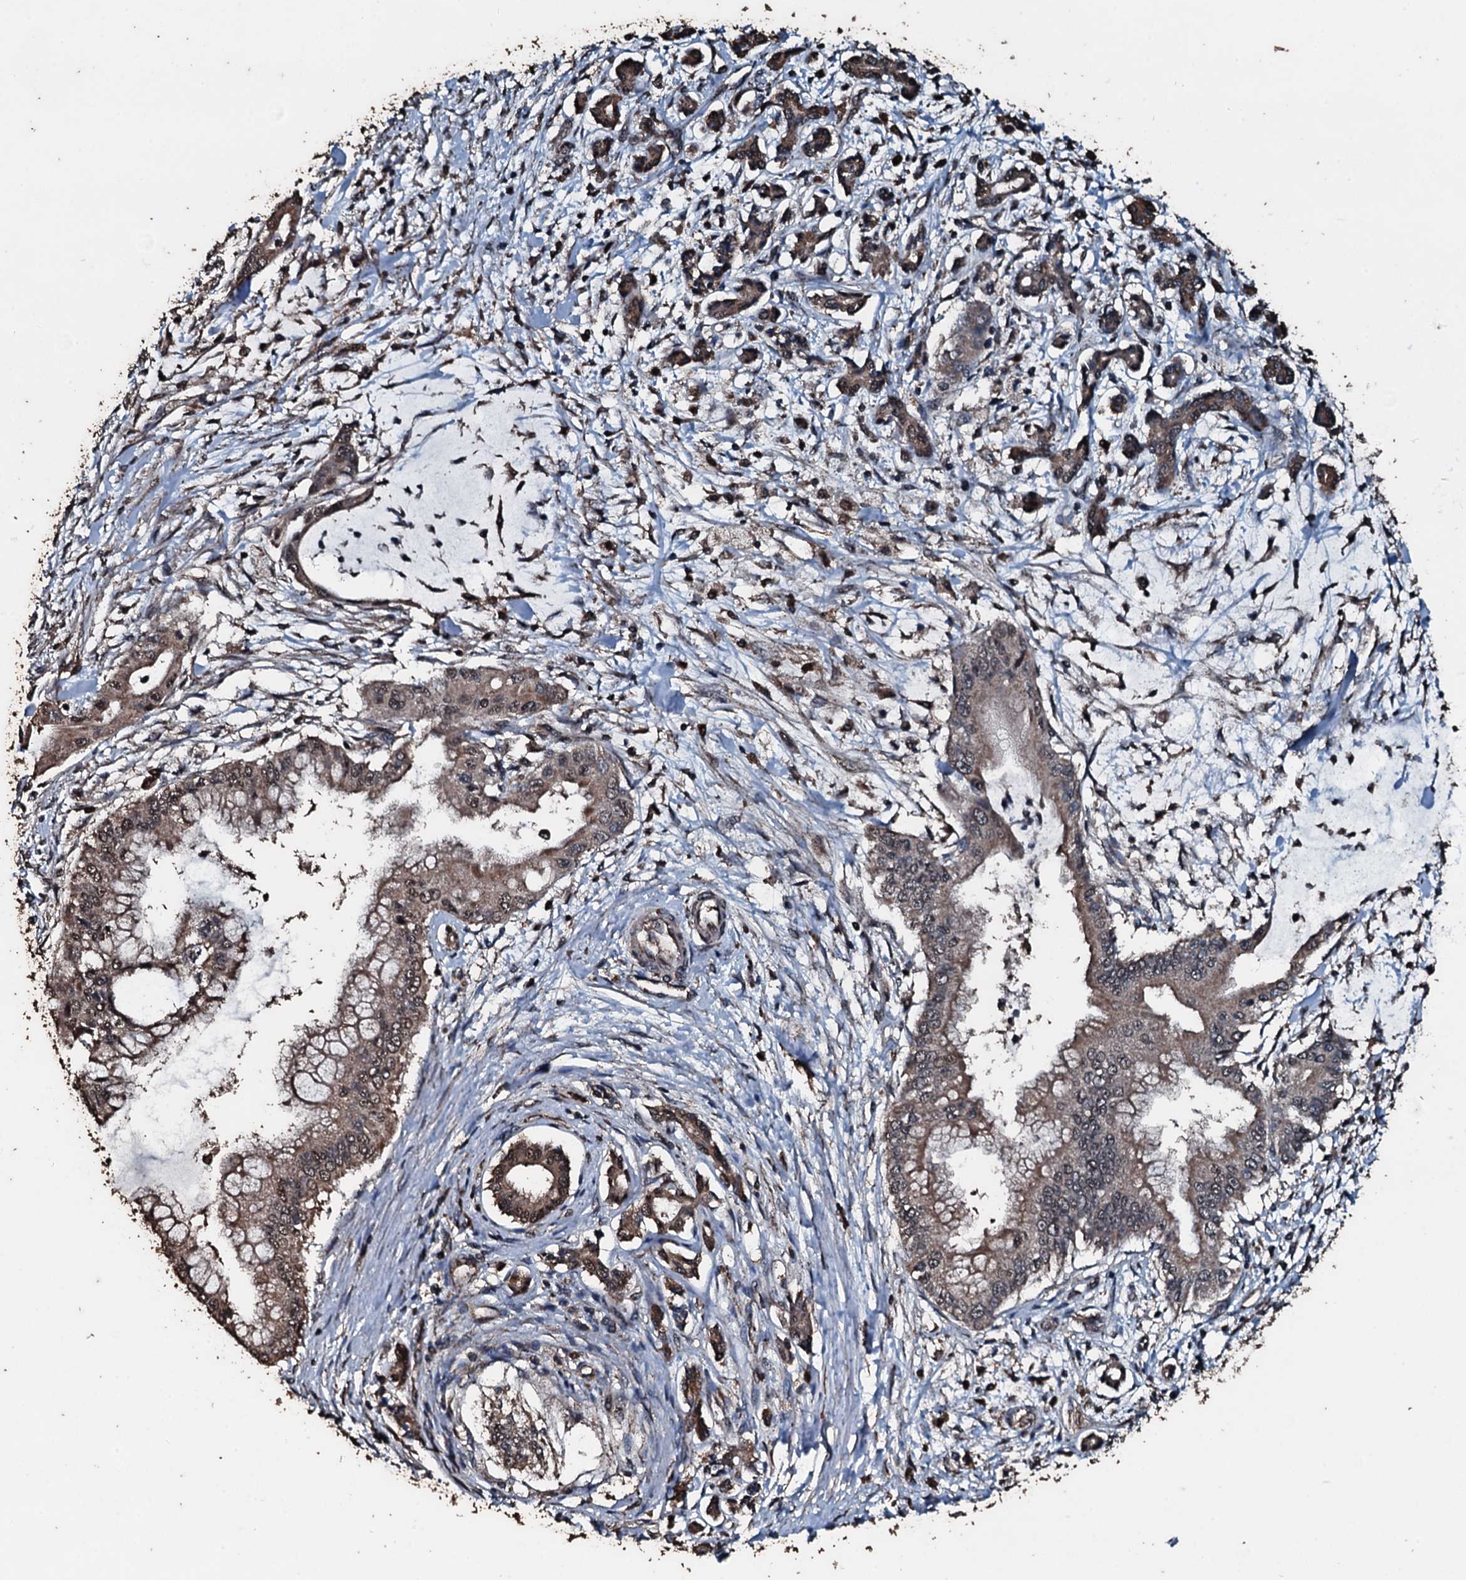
{"staining": {"intensity": "weak", "quantity": ">75%", "location": "cytoplasmic/membranous,nuclear"}, "tissue": "pancreatic cancer", "cell_type": "Tumor cells", "image_type": "cancer", "snomed": [{"axis": "morphology", "description": "Adenocarcinoma, NOS"}, {"axis": "topography", "description": "Pancreas"}], "caption": "Protein expression analysis of pancreatic adenocarcinoma demonstrates weak cytoplasmic/membranous and nuclear expression in about >75% of tumor cells.", "gene": "FAAP24", "patient": {"sex": "male", "age": 46}}